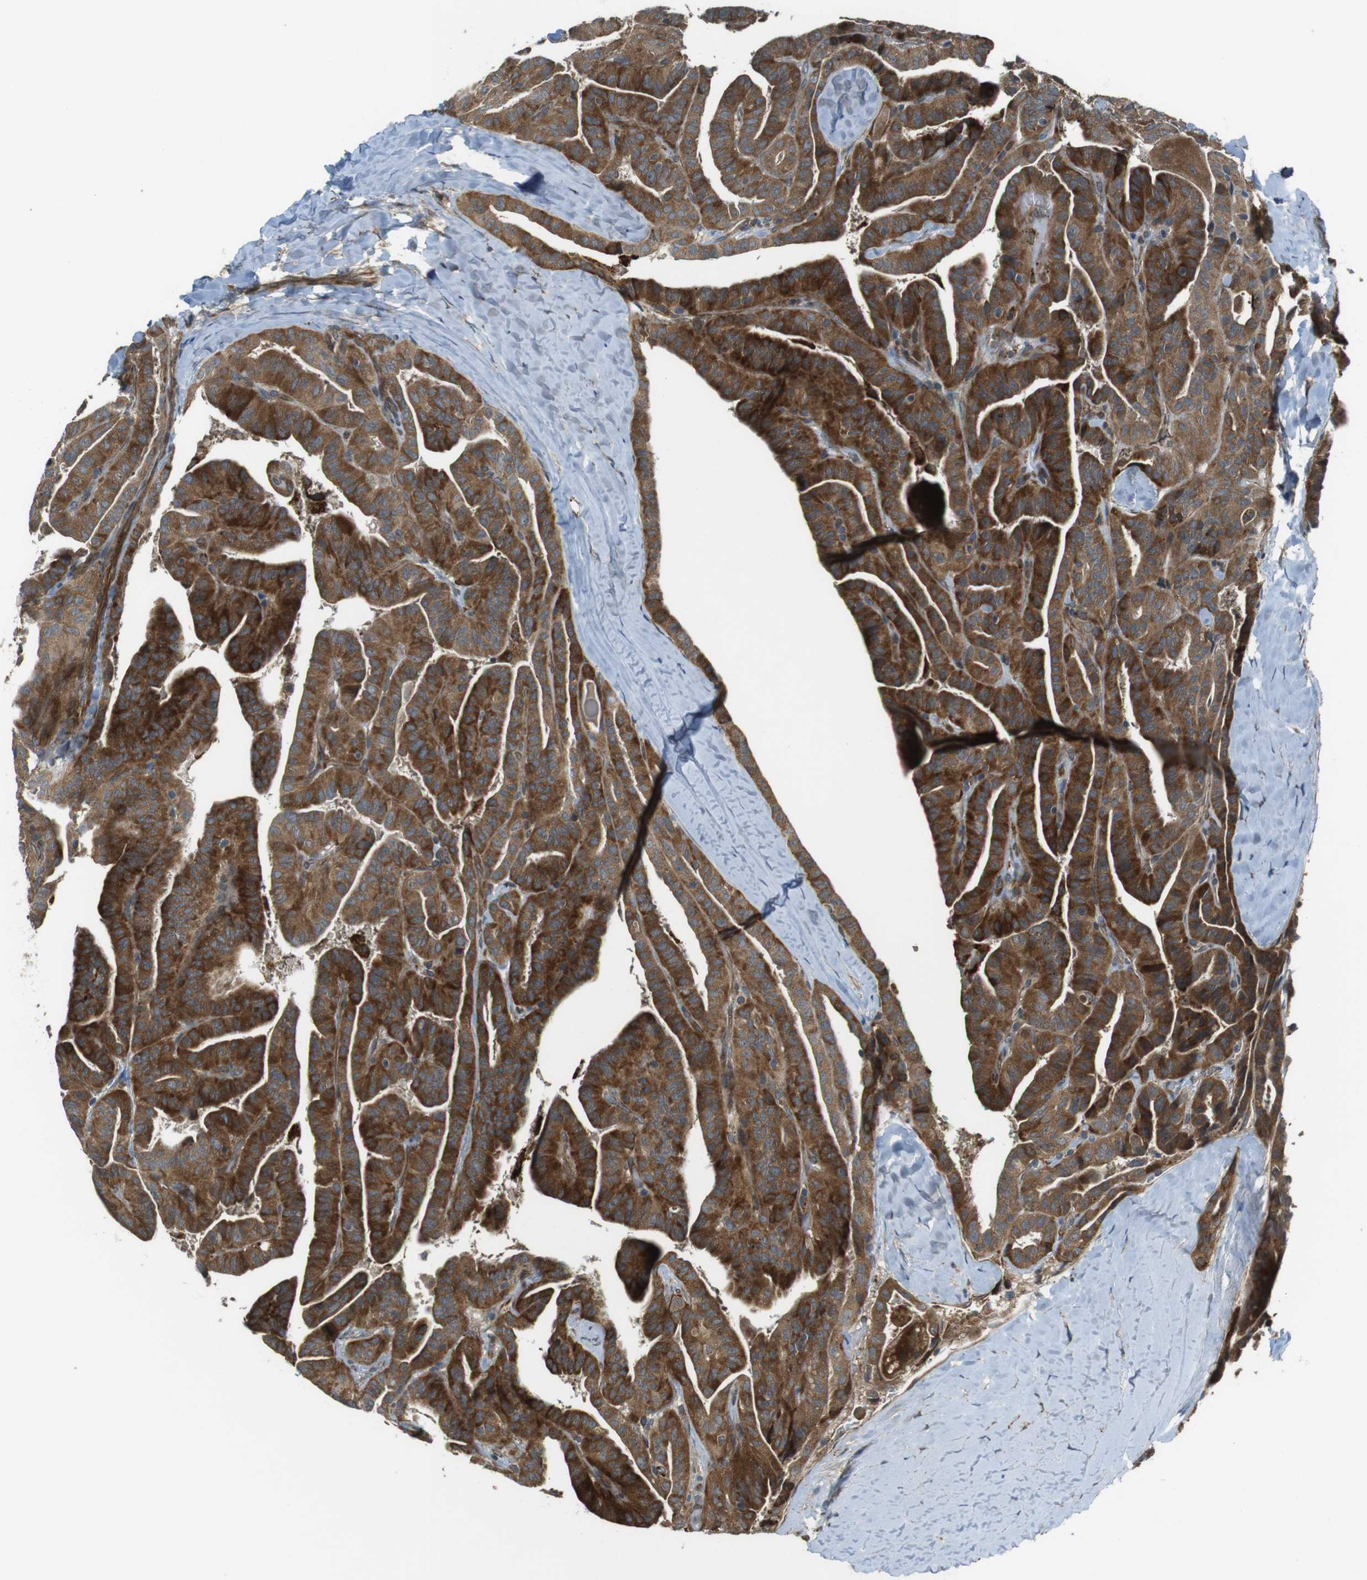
{"staining": {"intensity": "strong", "quantity": ">75%", "location": "cytoplasmic/membranous"}, "tissue": "thyroid cancer", "cell_type": "Tumor cells", "image_type": "cancer", "snomed": [{"axis": "morphology", "description": "Papillary adenocarcinoma, NOS"}, {"axis": "topography", "description": "Thyroid gland"}], "caption": "Human thyroid cancer stained for a protein (brown) shows strong cytoplasmic/membranous positive expression in about >75% of tumor cells.", "gene": "IFFO2", "patient": {"sex": "male", "age": 77}}